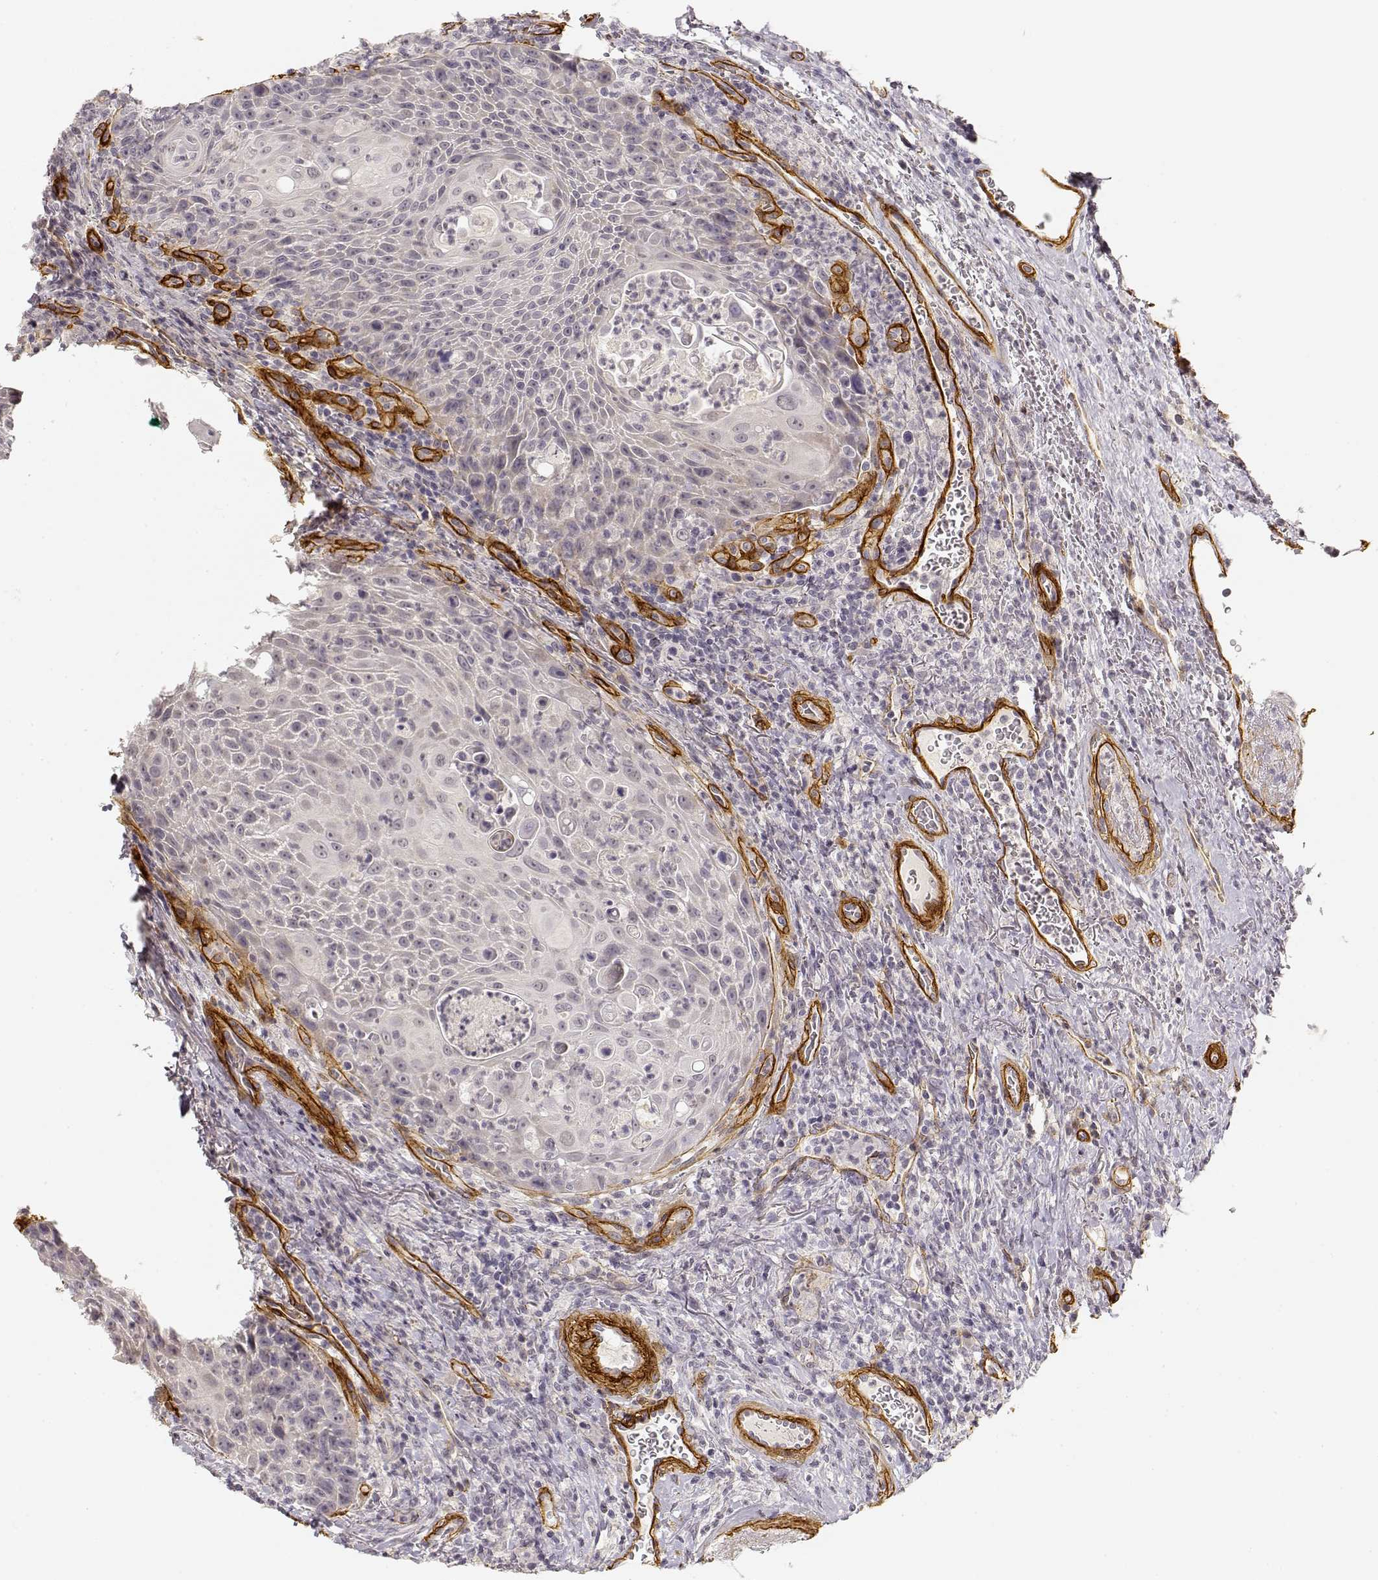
{"staining": {"intensity": "negative", "quantity": "none", "location": "none"}, "tissue": "head and neck cancer", "cell_type": "Tumor cells", "image_type": "cancer", "snomed": [{"axis": "morphology", "description": "Squamous cell carcinoma, NOS"}, {"axis": "topography", "description": "Head-Neck"}], "caption": "Protein analysis of head and neck squamous cell carcinoma shows no significant staining in tumor cells.", "gene": "LAMA4", "patient": {"sex": "male", "age": 69}}